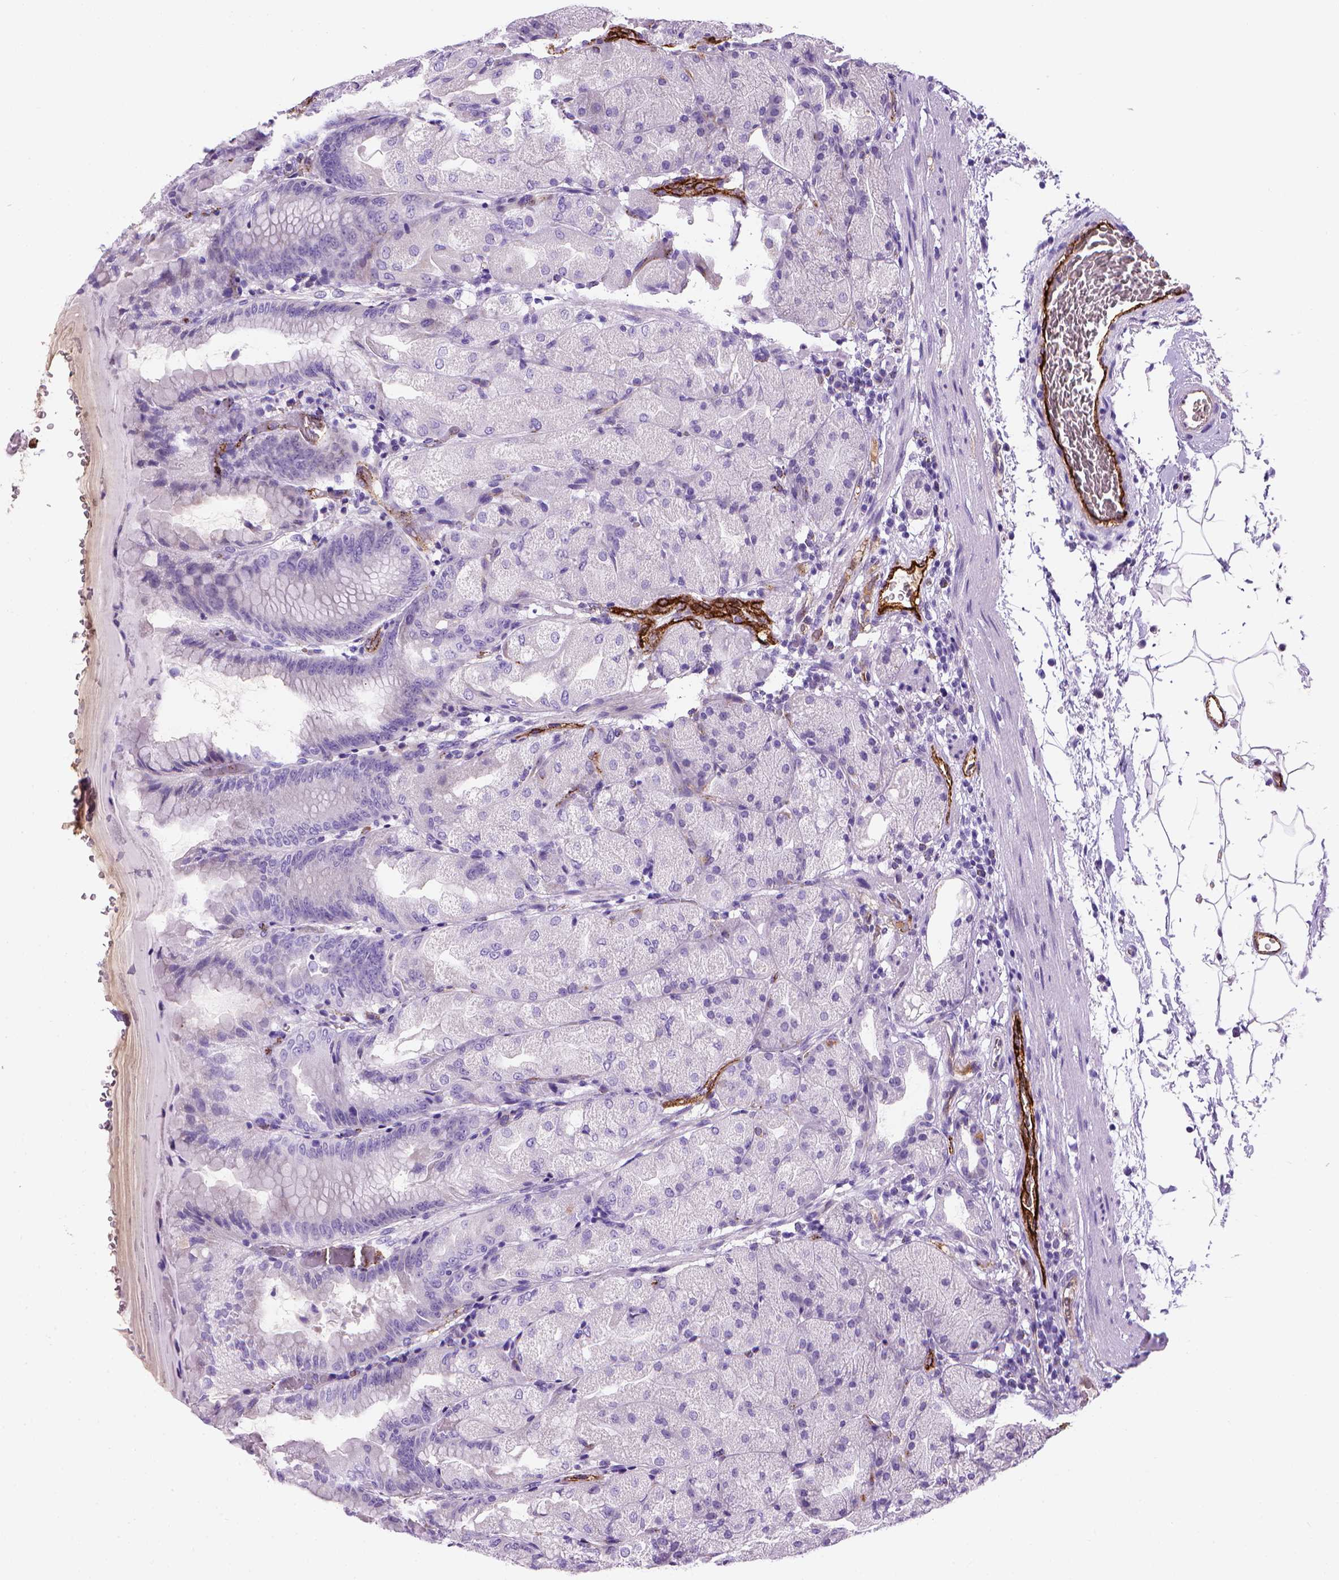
{"staining": {"intensity": "negative", "quantity": "none", "location": "none"}, "tissue": "stomach", "cell_type": "Glandular cells", "image_type": "normal", "snomed": [{"axis": "morphology", "description": "Normal tissue, NOS"}, {"axis": "topography", "description": "Stomach, upper"}, {"axis": "topography", "description": "Stomach"}, {"axis": "topography", "description": "Stomach, lower"}], "caption": "IHC photomicrograph of unremarkable stomach: stomach stained with DAB reveals no significant protein staining in glandular cells.", "gene": "VWF", "patient": {"sex": "male", "age": 62}}